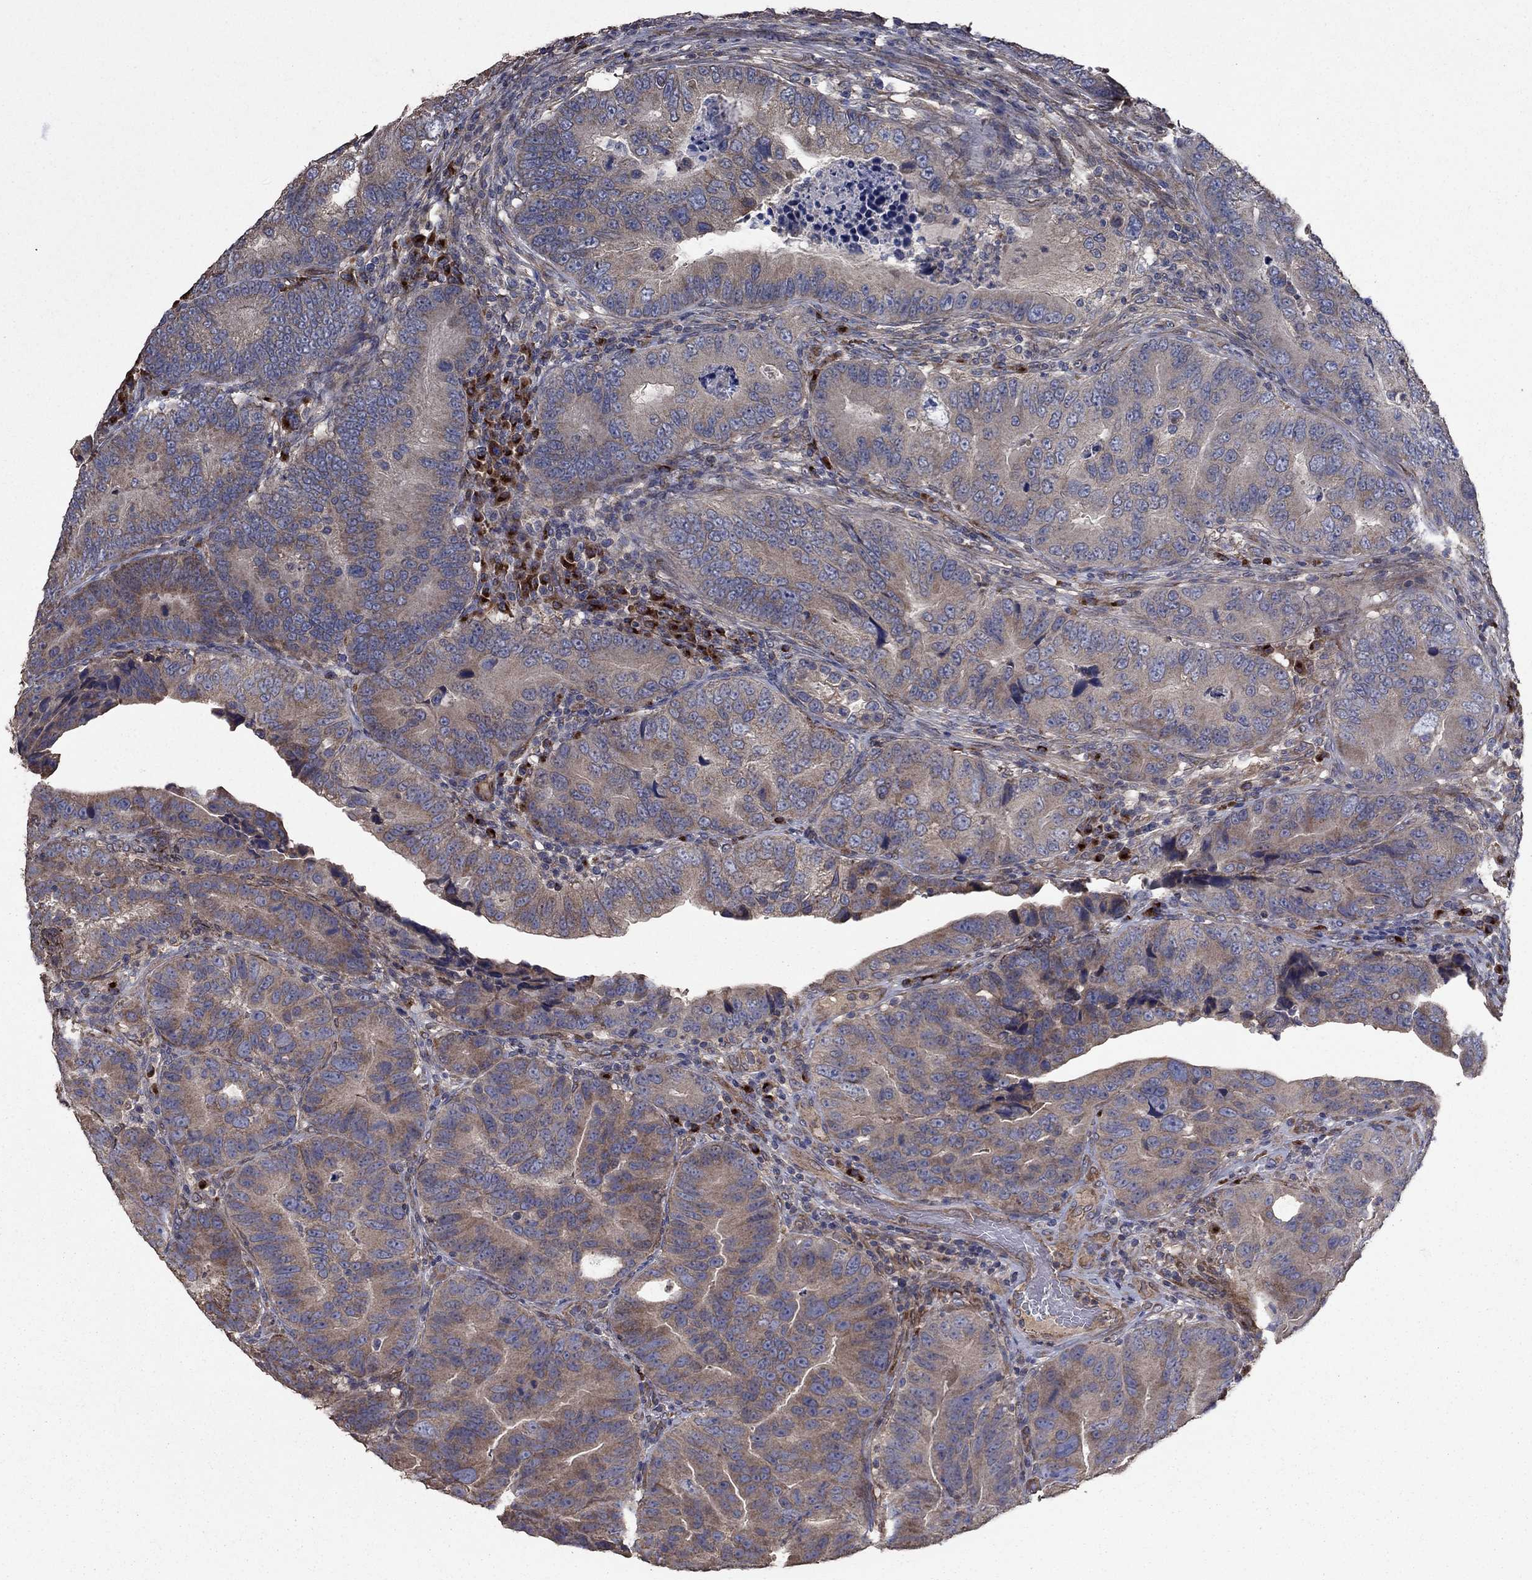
{"staining": {"intensity": "weak", "quantity": "25%-75%", "location": "cytoplasmic/membranous"}, "tissue": "colorectal cancer", "cell_type": "Tumor cells", "image_type": "cancer", "snomed": [{"axis": "morphology", "description": "Adenocarcinoma, NOS"}, {"axis": "topography", "description": "Colon"}], "caption": "Immunohistochemistry (IHC) image of neoplastic tissue: human colorectal adenocarcinoma stained using immunohistochemistry (IHC) exhibits low levels of weak protein expression localized specifically in the cytoplasmic/membranous of tumor cells, appearing as a cytoplasmic/membranous brown color.", "gene": "FLT4", "patient": {"sex": "female", "age": 72}}